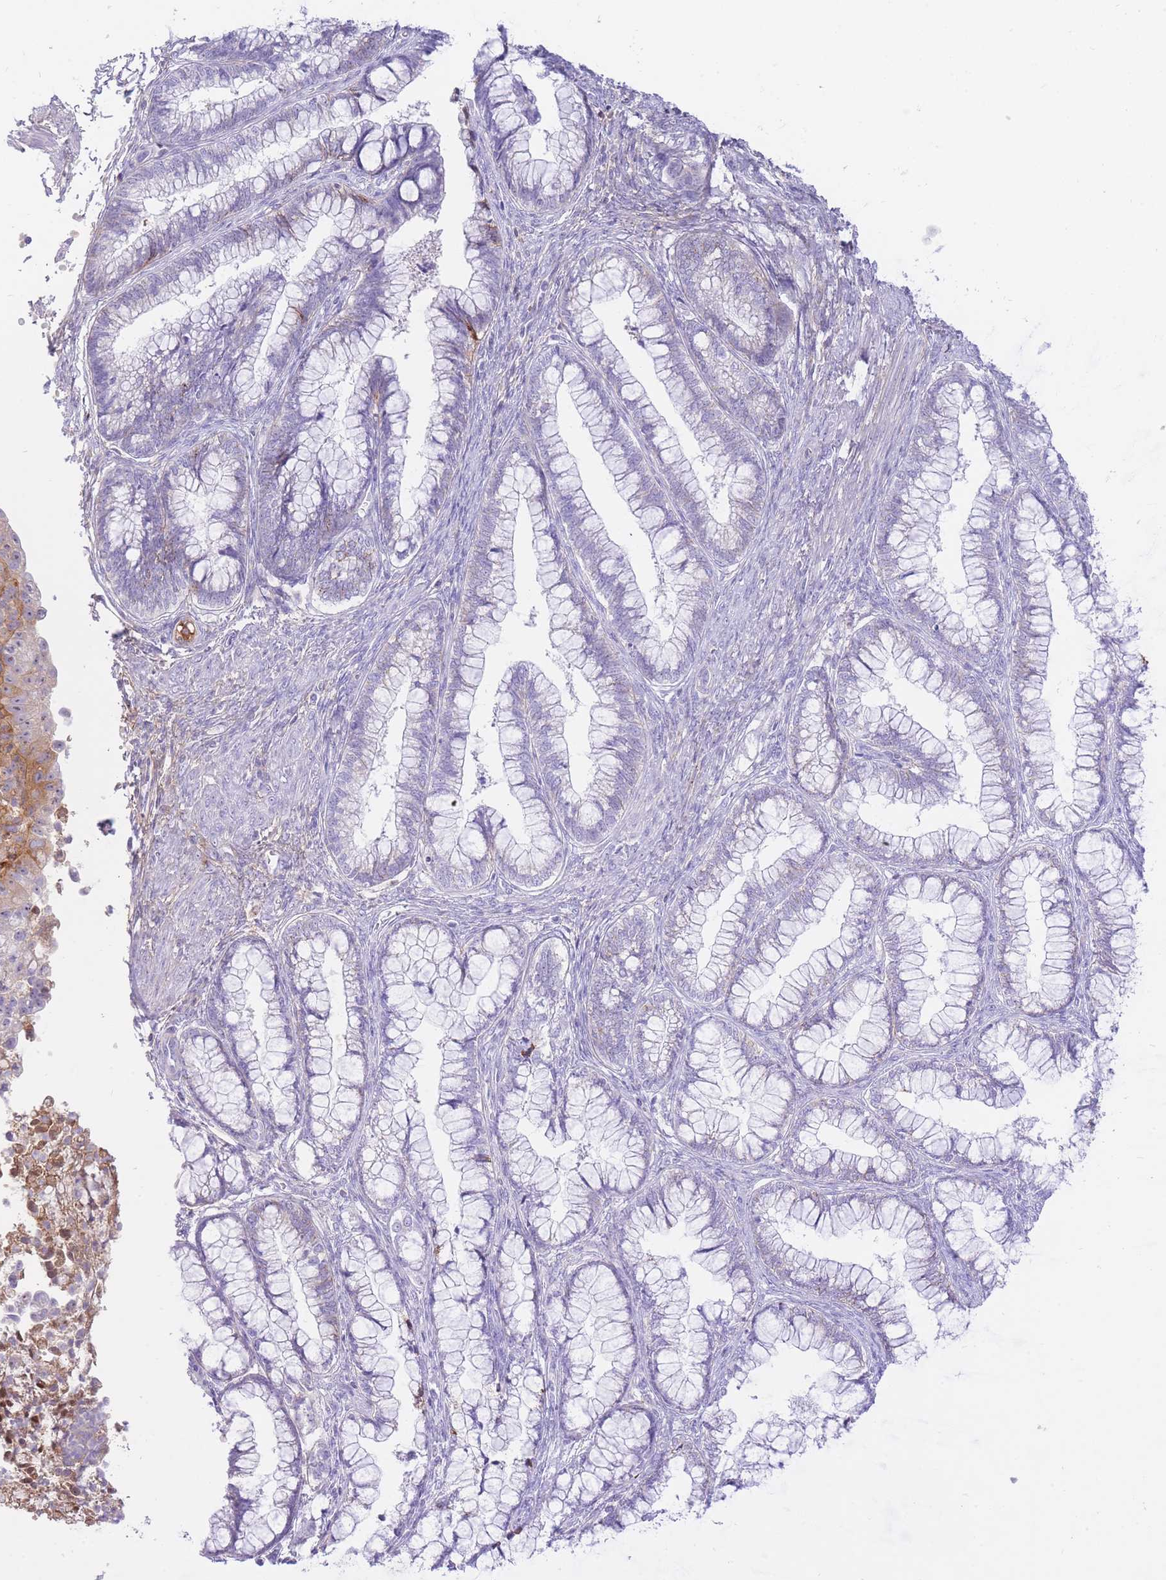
{"staining": {"intensity": "negative", "quantity": "none", "location": "none"}, "tissue": "cervical cancer", "cell_type": "Tumor cells", "image_type": "cancer", "snomed": [{"axis": "morphology", "description": "Adenocarcinoma, NOS"}, {"axis": "topography", "description": "Cervix"}], "caption": "Adenocarcinoma (cervical) stained for a protein using immunohistochemistry demonstrates no positivity tumor cells.", "gene": "HRG", "patient": {"sex": "female", "age": 44}}